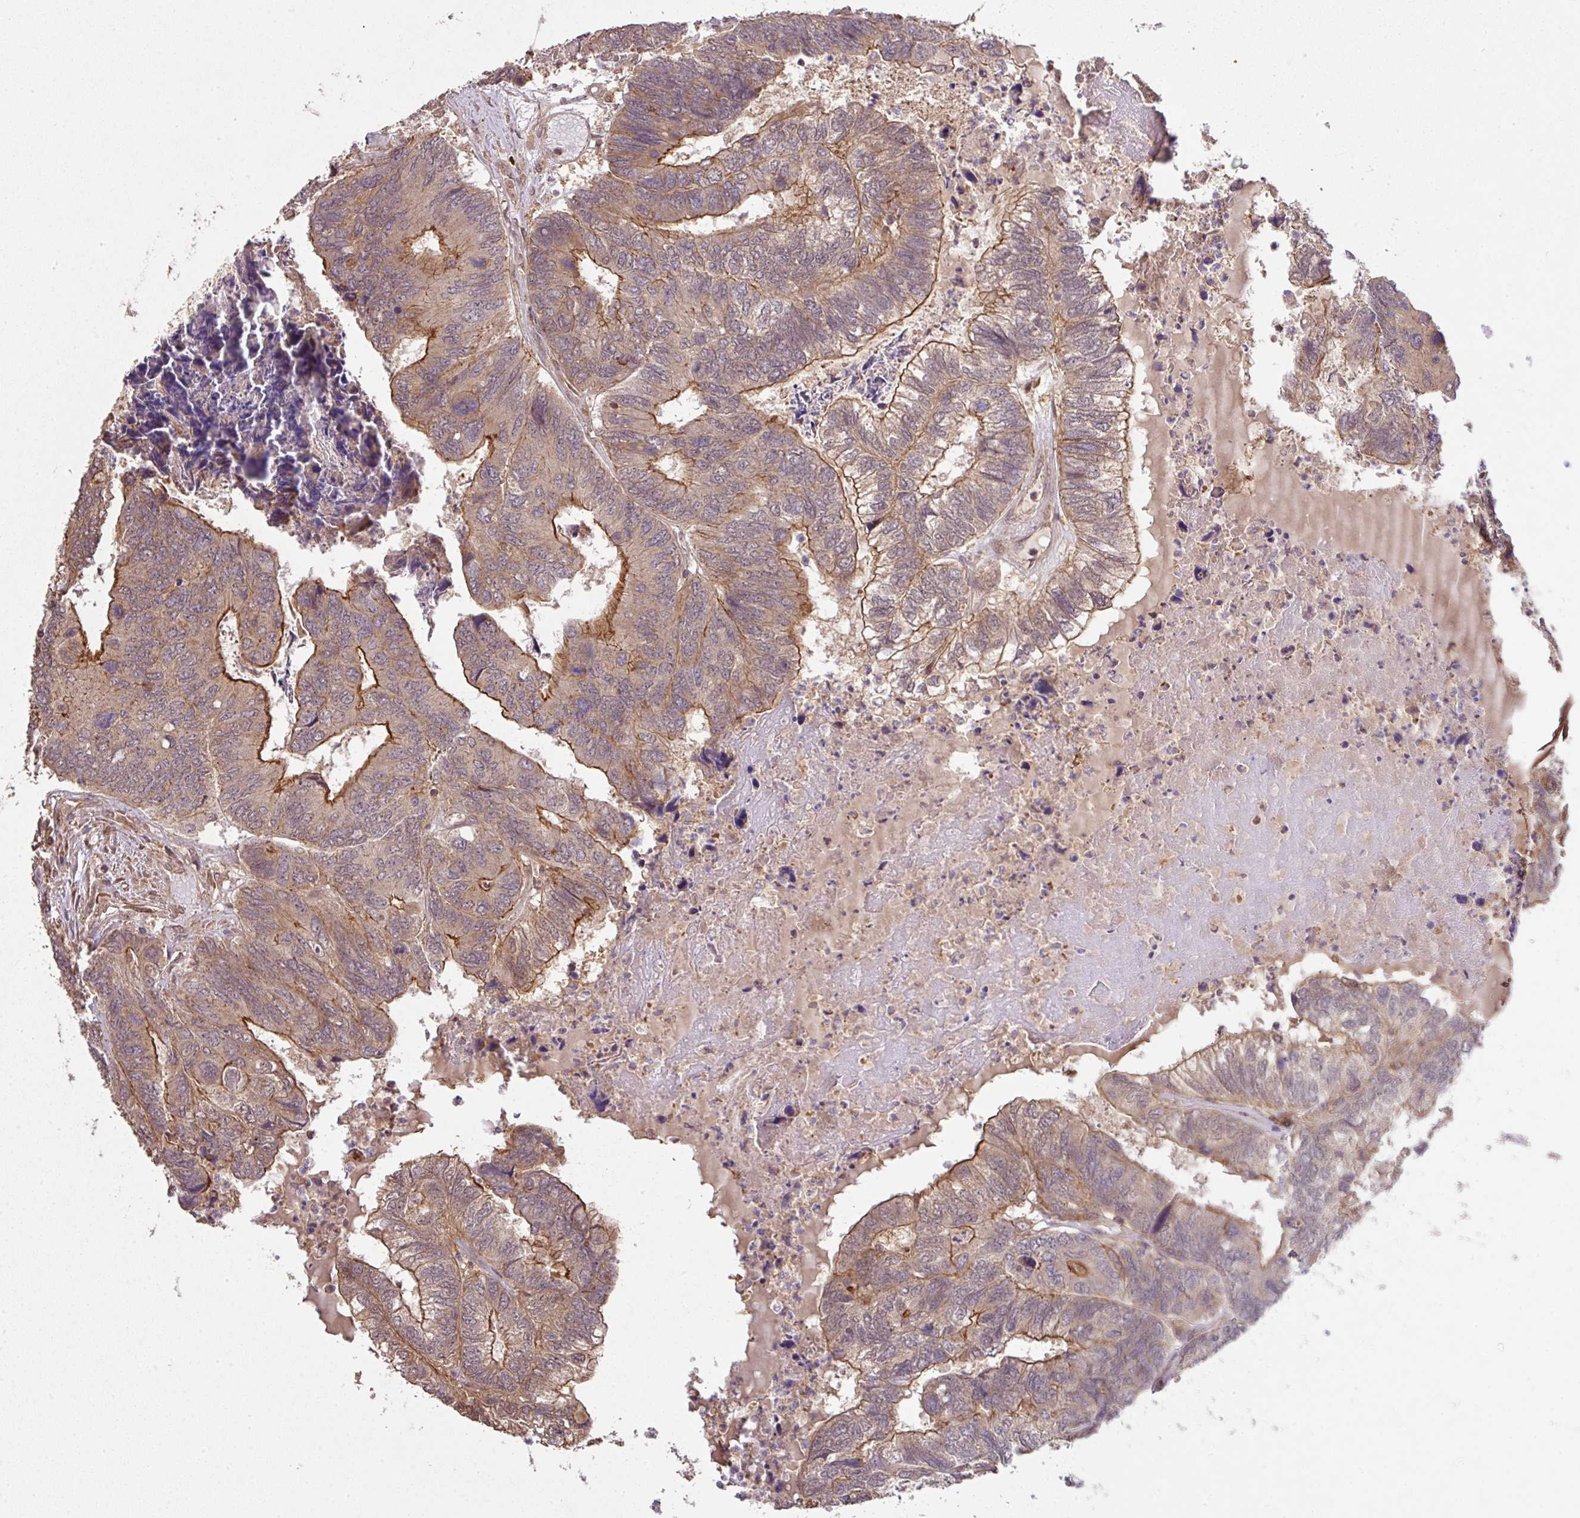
{"staining": {"intensity": "moderate", "quantity": "25%-75%", "location": "cytoplasmic/membranous"}, "tissue": "colorectal cancer", "cell_type": "Tumor cells", "image_type": "cancer", "snomed": [{"axis": "morphology", "description": "Adenocarcinoma, NOS"}, {"axis": "topography", "description": "Colon"}], "caption": "Immunohistochemistry micrograph of neoplastic tissue: human colorectal adenocarcinoma stained using immunohistochemistry (IHC) shows medium levels of moderate protein expression localized specifically in the cytoplasmic/membranous of tumor cells, appearing as a cytoplasmic/membranous brown color.", "gene": "ARPIN", "patient": {"sex": "female", "age": 67}}